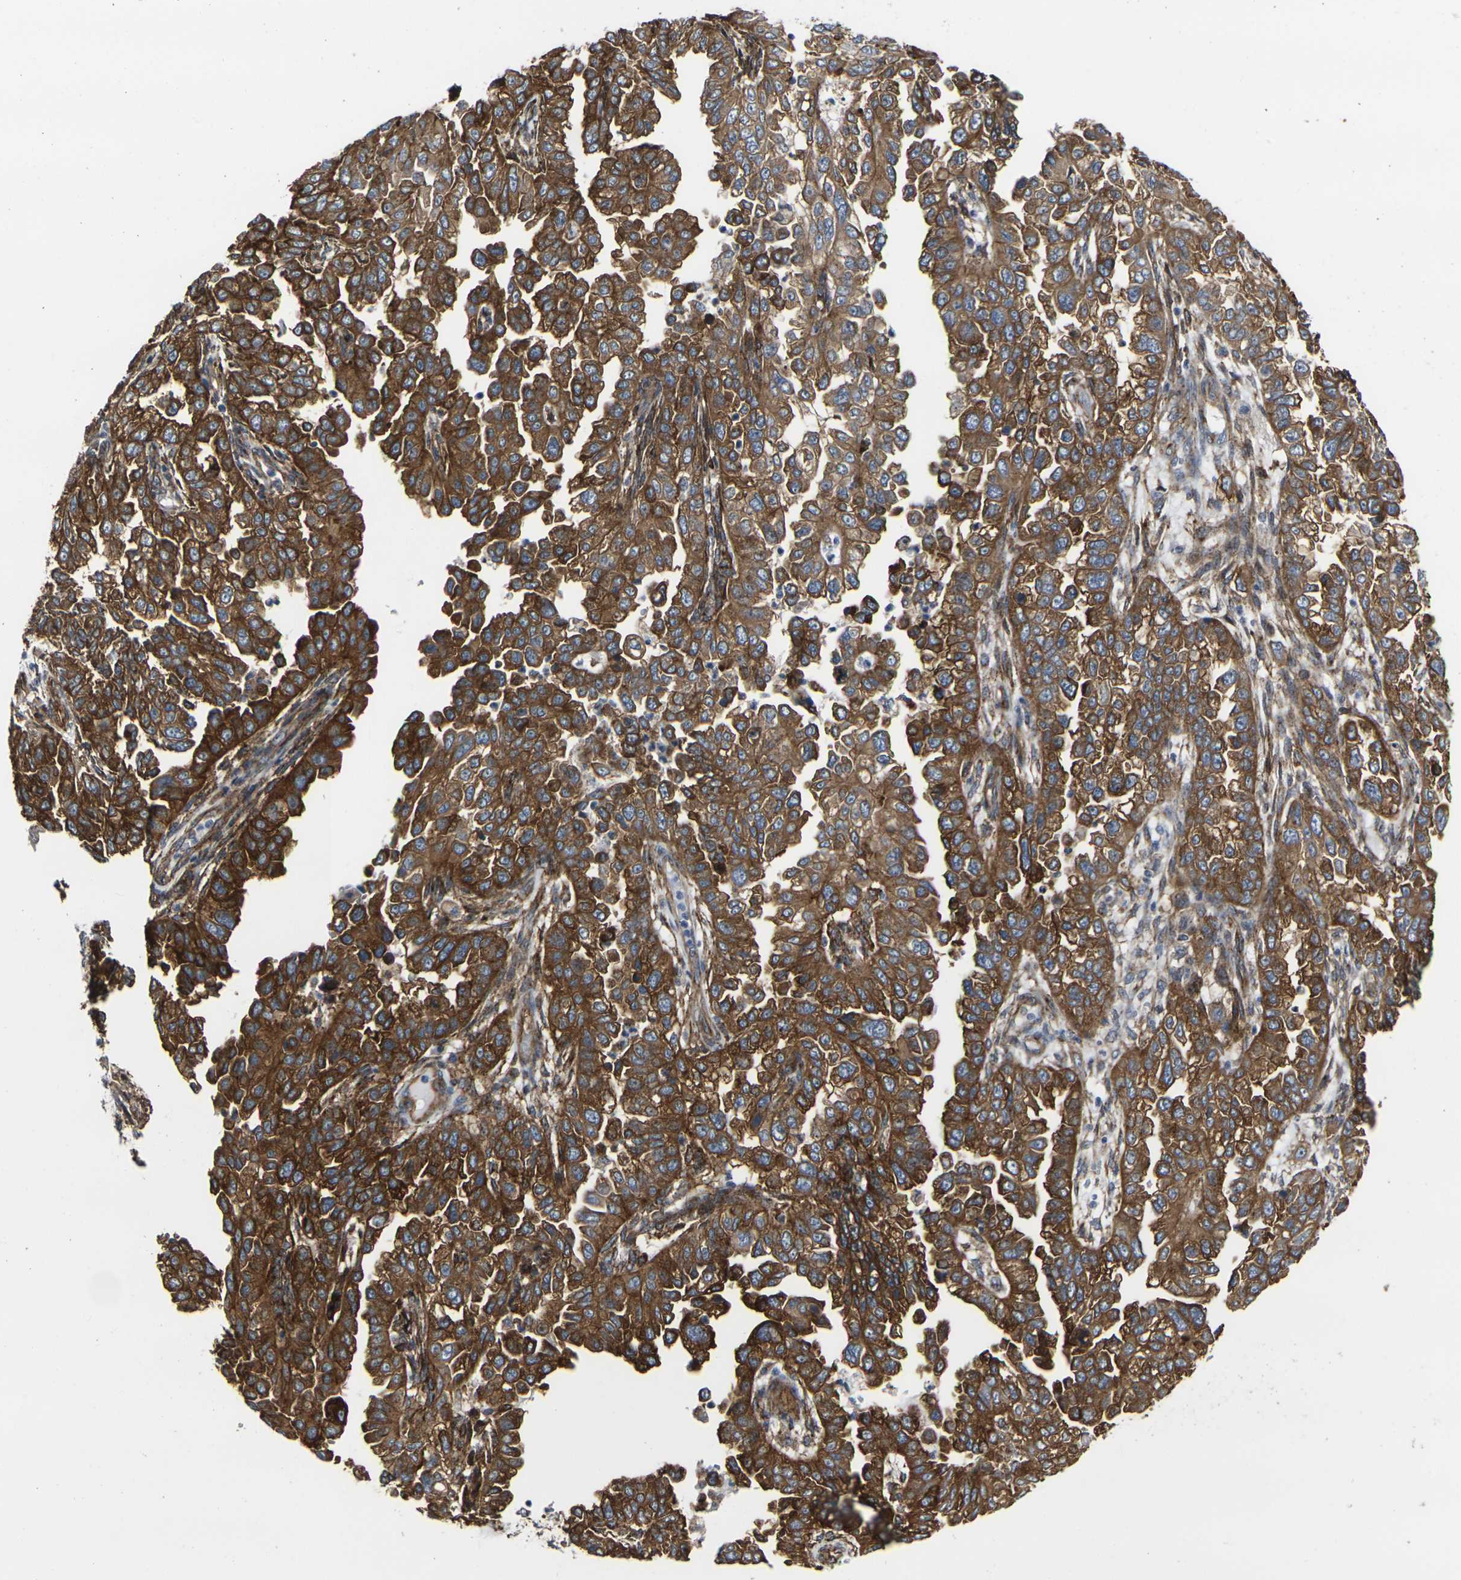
{"staining": {"intensity": "strong", "quantity": ">75%", "location": "cytoplasmic/membranous"}, "tissue": "endometrial cancer", "cell_type": "Tumor cells", "image_type": "cancer", "snomed": [{"axis": "morphology", "description": "Adenocarcinoma, NOS"}, {"axis": "topography", "description": "Endometrium"}], "caption": "Endometrial cancer (adenocarcinoma) stained with a protein marker displays strong staining in tumor cells.", "gene": "MYOF", "patient": {"sex": "female", "age": 85}}